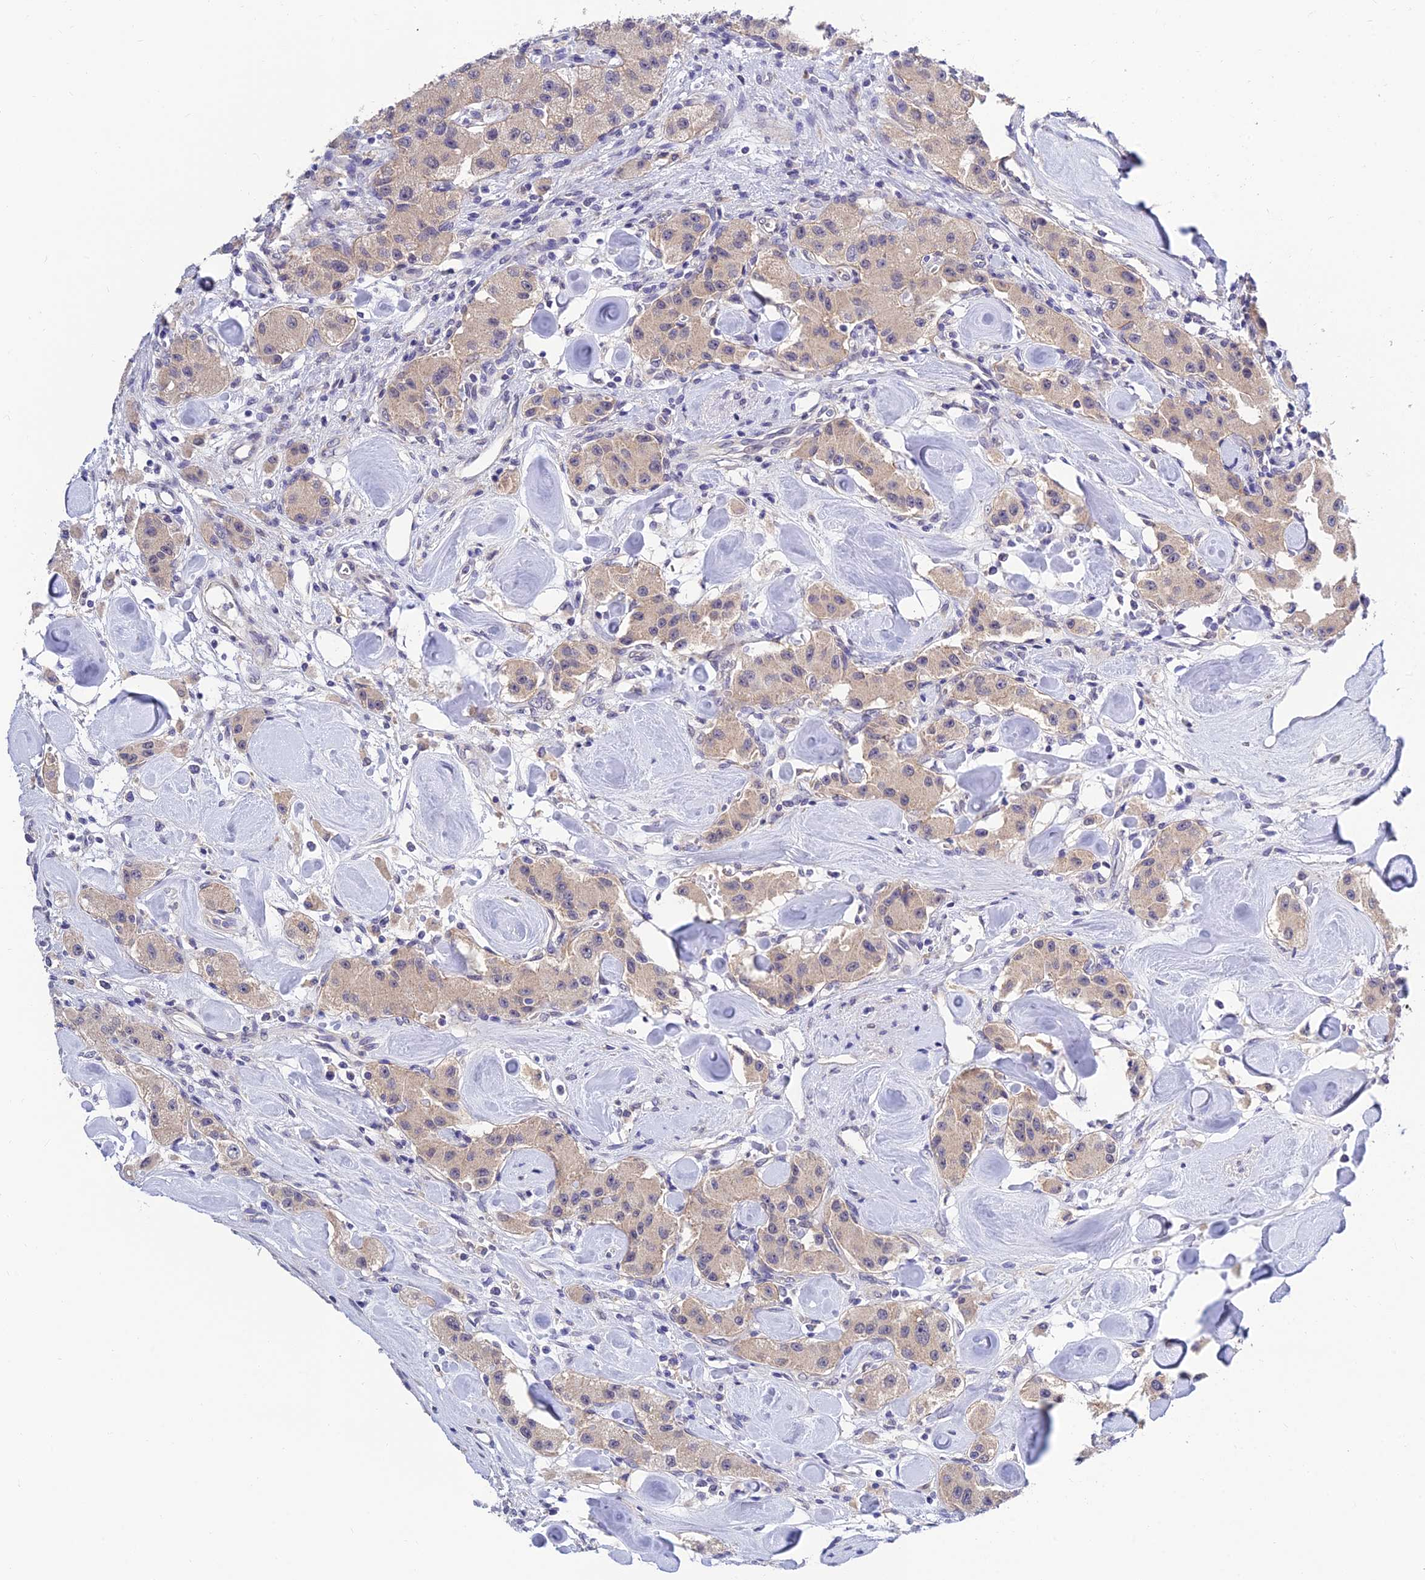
{"staining": {"intensity": "weak", "quantity": "25%-75%", "location": "cytoplasmic/membranous"}, "tissue": "carcinoid", "cell_type": "Tumor cells", "image_type": "cancer", "snomed": [{"axis": "morphology", "description": "Carcinoid, malignant, NOS"}, {"axis": "topography", "description": "Pancreas"}], "caption": "Immunohistochemistry of human carcinoid shows low levels of weak cytoplasmic/membranous positivity in about 25%-75% of tumor cells. (IHC, brightfield microscopy, high magnification).", "gene": "HOXB1", "patient": {"sex": "male", "age": 41}}